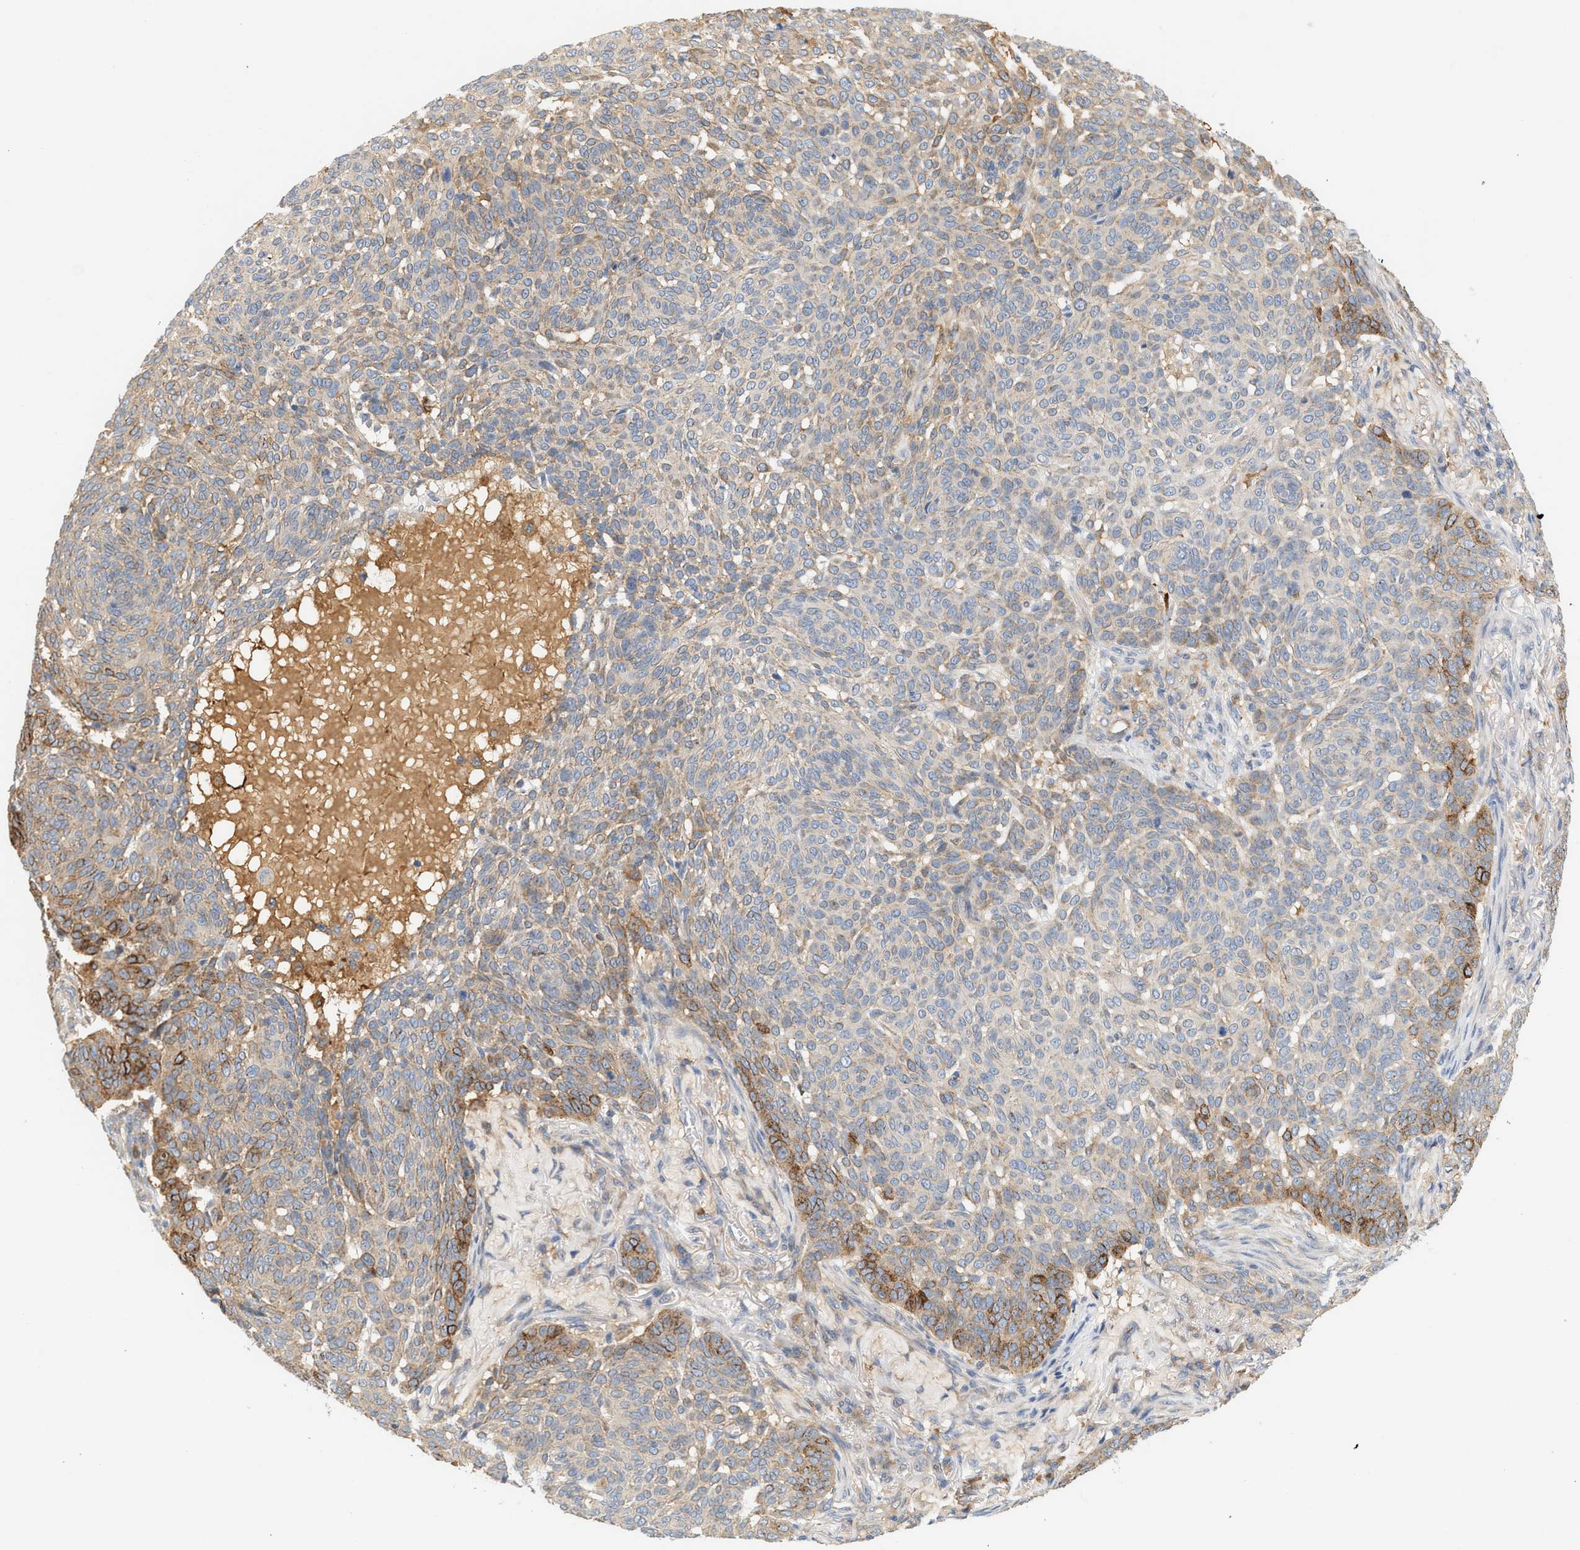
{"staining": {"intensity": "moderate", "quantity": "<25%", "location": "cytoplasmic/membranous"}, "tissue": "skin cancer", "cell_type": "Tumor cells", "image_type": "cancer", "snomed": [{"axis": "morphology", "description": "Basal cell carcinoma"}, {"axis": "topography", "description": "Skin"}], "caption": "The histopathology image exhibits staining of skin cancer (basal cell carcinoma), revealing moderate cytoplasmic/membranous protein staining (brown color) within tumor cells. (Stains: DAB (3,3'-diaminobenzidine) in brown, nuclei in blue, Microscopy: brightfield microscopy at high magnification).", "gene": "CTXN1", "patient": {"sex": "male", "age": 85}}